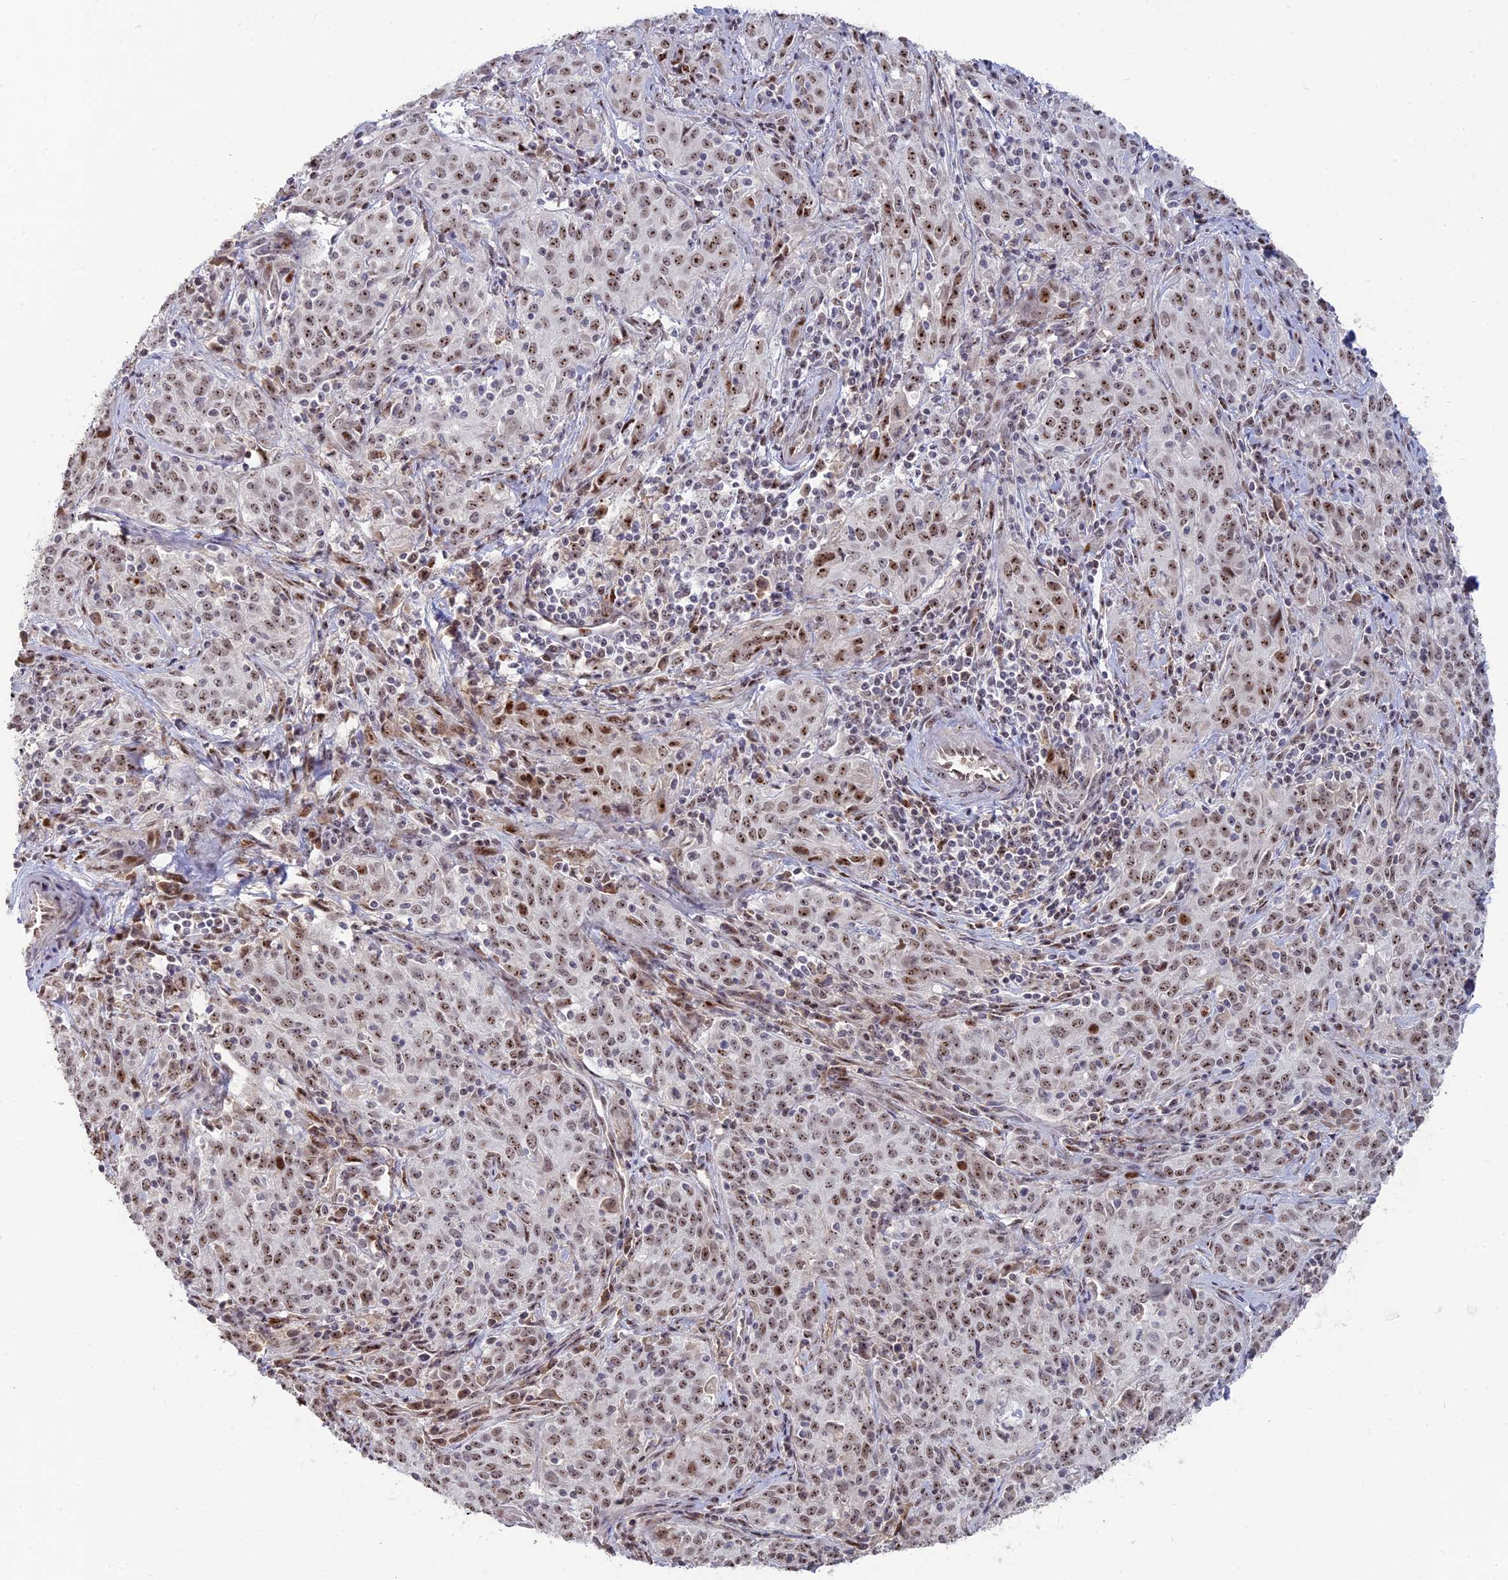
{"staining": {"intensity": "moderate", "quantity": ">75%", "location": "nuclear"}, "tissue": "cervical cancer", "cell_type": "Tumor cells", "image_type": "cancer", "snomed": [{"axis": "morphology", "description": "Squamous cell carcinoma, NOS"}, {"axis": "topography", "description": "Cervix"}], "caption": "DAB (3,3'-diaminobenzidine) immunohistochemical staining of squamous cell carcinoma (cervical) demonstrates moderate nuclear protein staining in about >75% of tumor cells.", "gene": "FAM131A", "patient": {"sex": "female", "age": 57}}